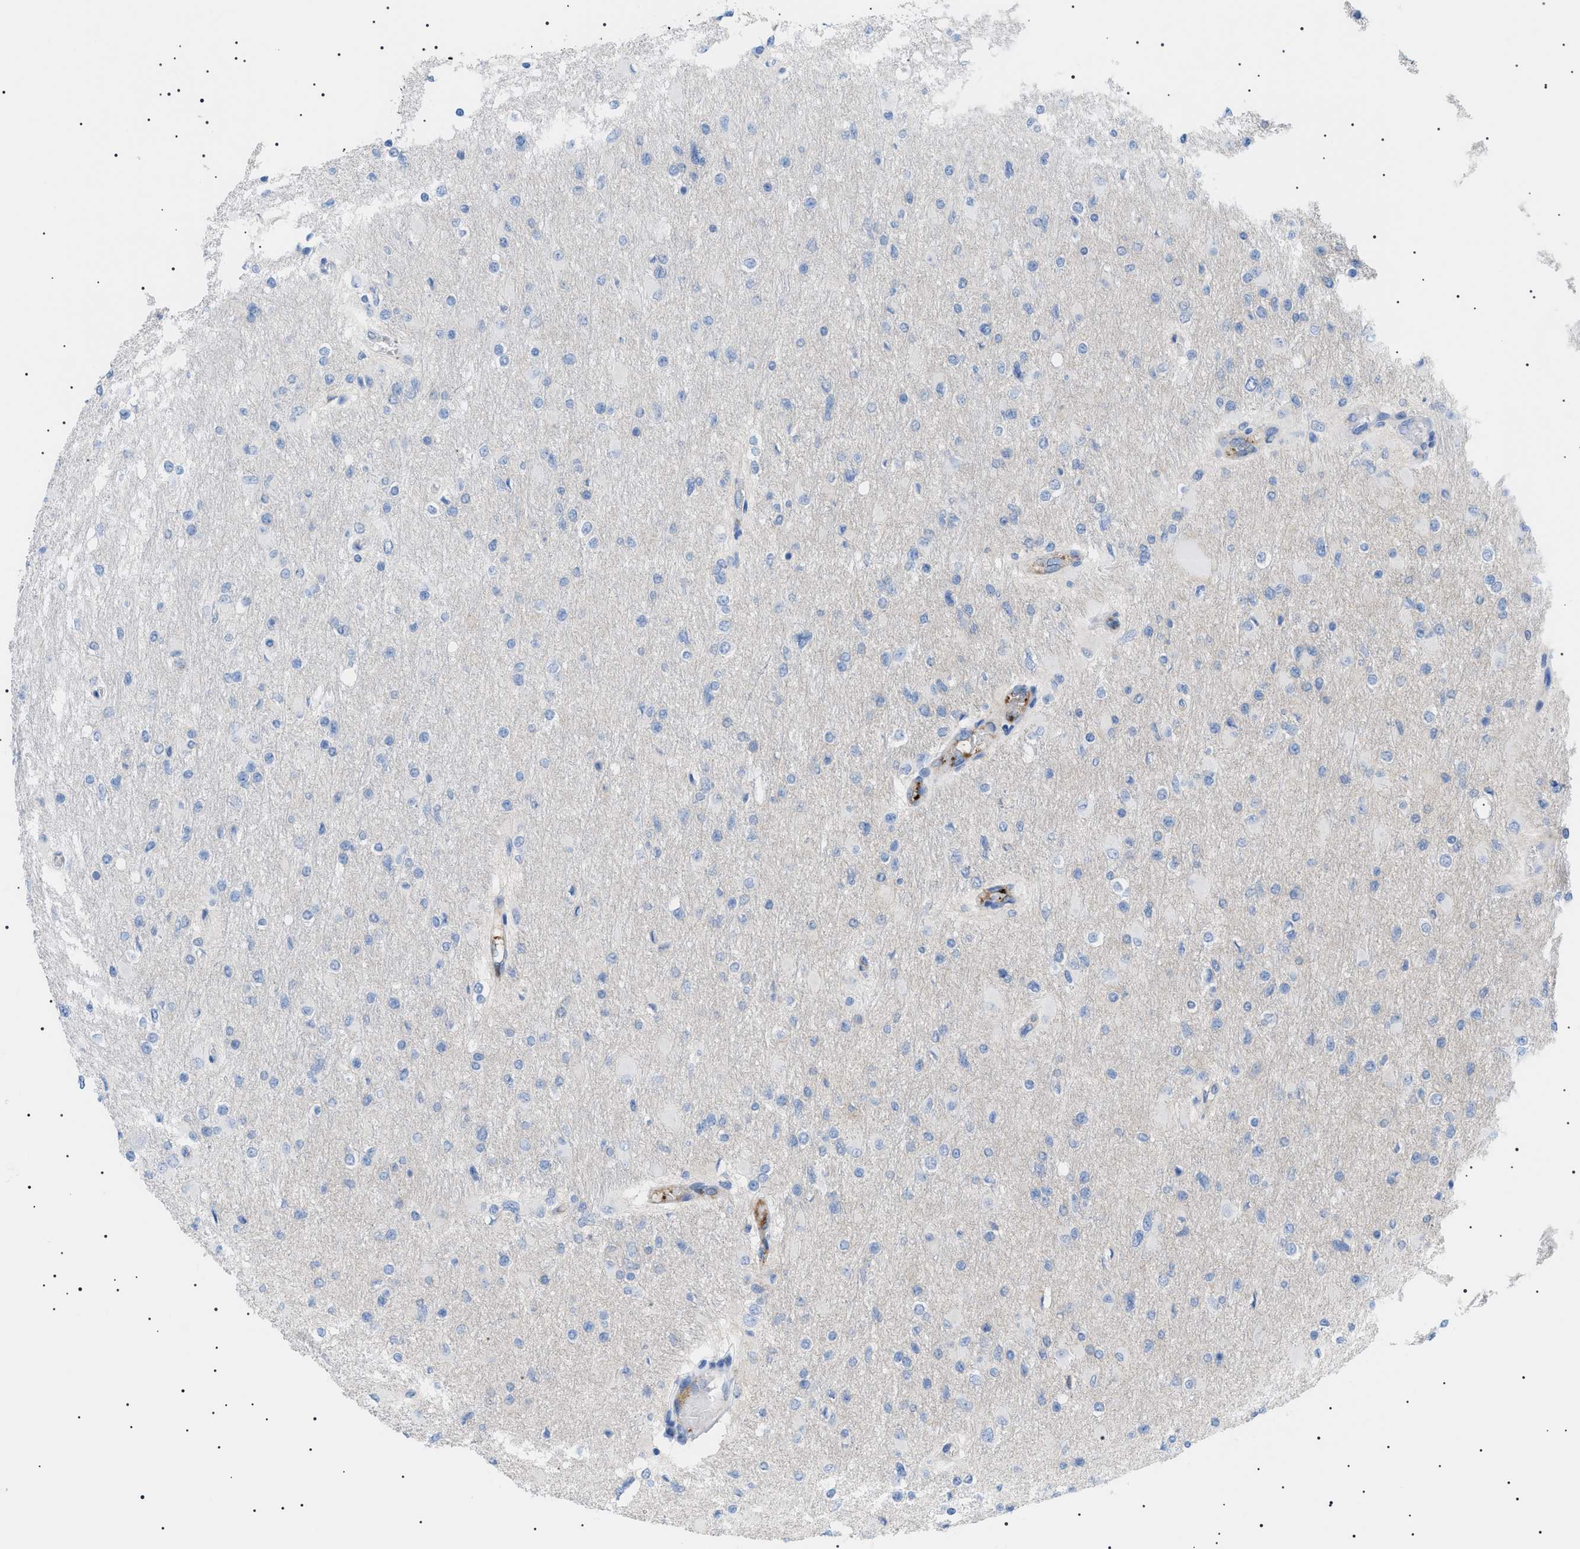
{"staining": {"intensity": "negative", "quantity": "none", "location": "none"}, "tissue": "glioma", "cell_type": "Tumor cells", "image_type": "cancer", "snomed": [{"axis": "morphology", "description": "Glioma, malignant, High grade"}, {"axis": "topography", "description": "Cerebral cortex"}], "caption": "IHC photomicrograph of glioma stained for a protein (brown), which displays no staining in tumor cells. (Stains: DAB immunohistochemistry (IHC) with hematoxylin counter stain, Microscopy: brightfield microscopy at high magnification).", "gene": "LPA", "patient": {"sex": "female", "age": 36}}